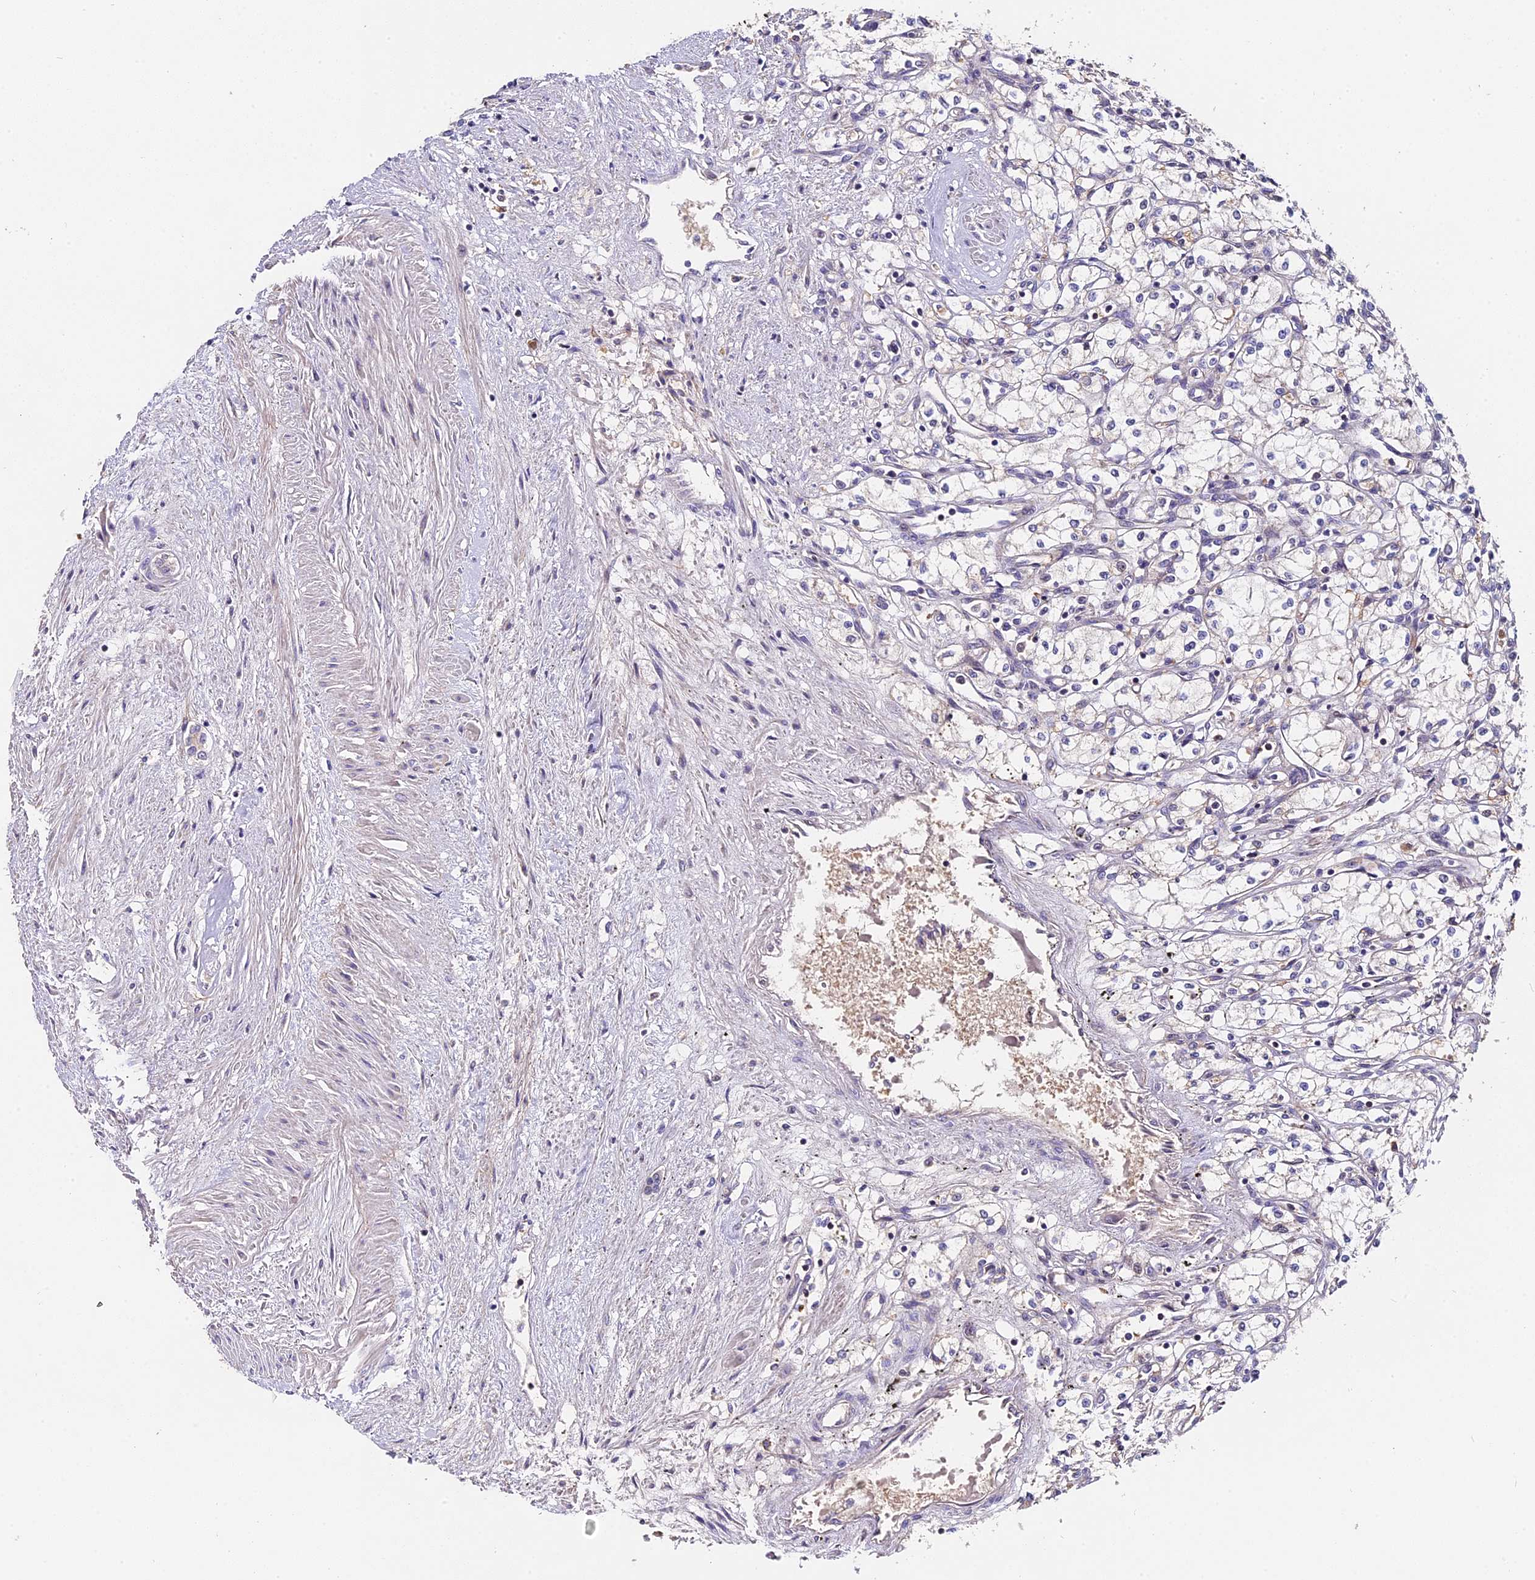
{"staining": {"intensity": "weak", "quantity": "<25%", "location": "cytoplasmic/membranous"}, "tissue": "renal cancer", "cell_type": "Tumor cells", "image_type": "cancer", "snomed": [{"axis": "morphology", "description": "Adenocarcinoma, NOS"}, {"axis": "topography", "description": "Kidney"}], "caption": "Immunohistochemical staining of human renal adenocarcinoma displays no significant staining in tumor cells.", "gene": "TRMT1", "patient": {"sex": "male", "age": 59}}